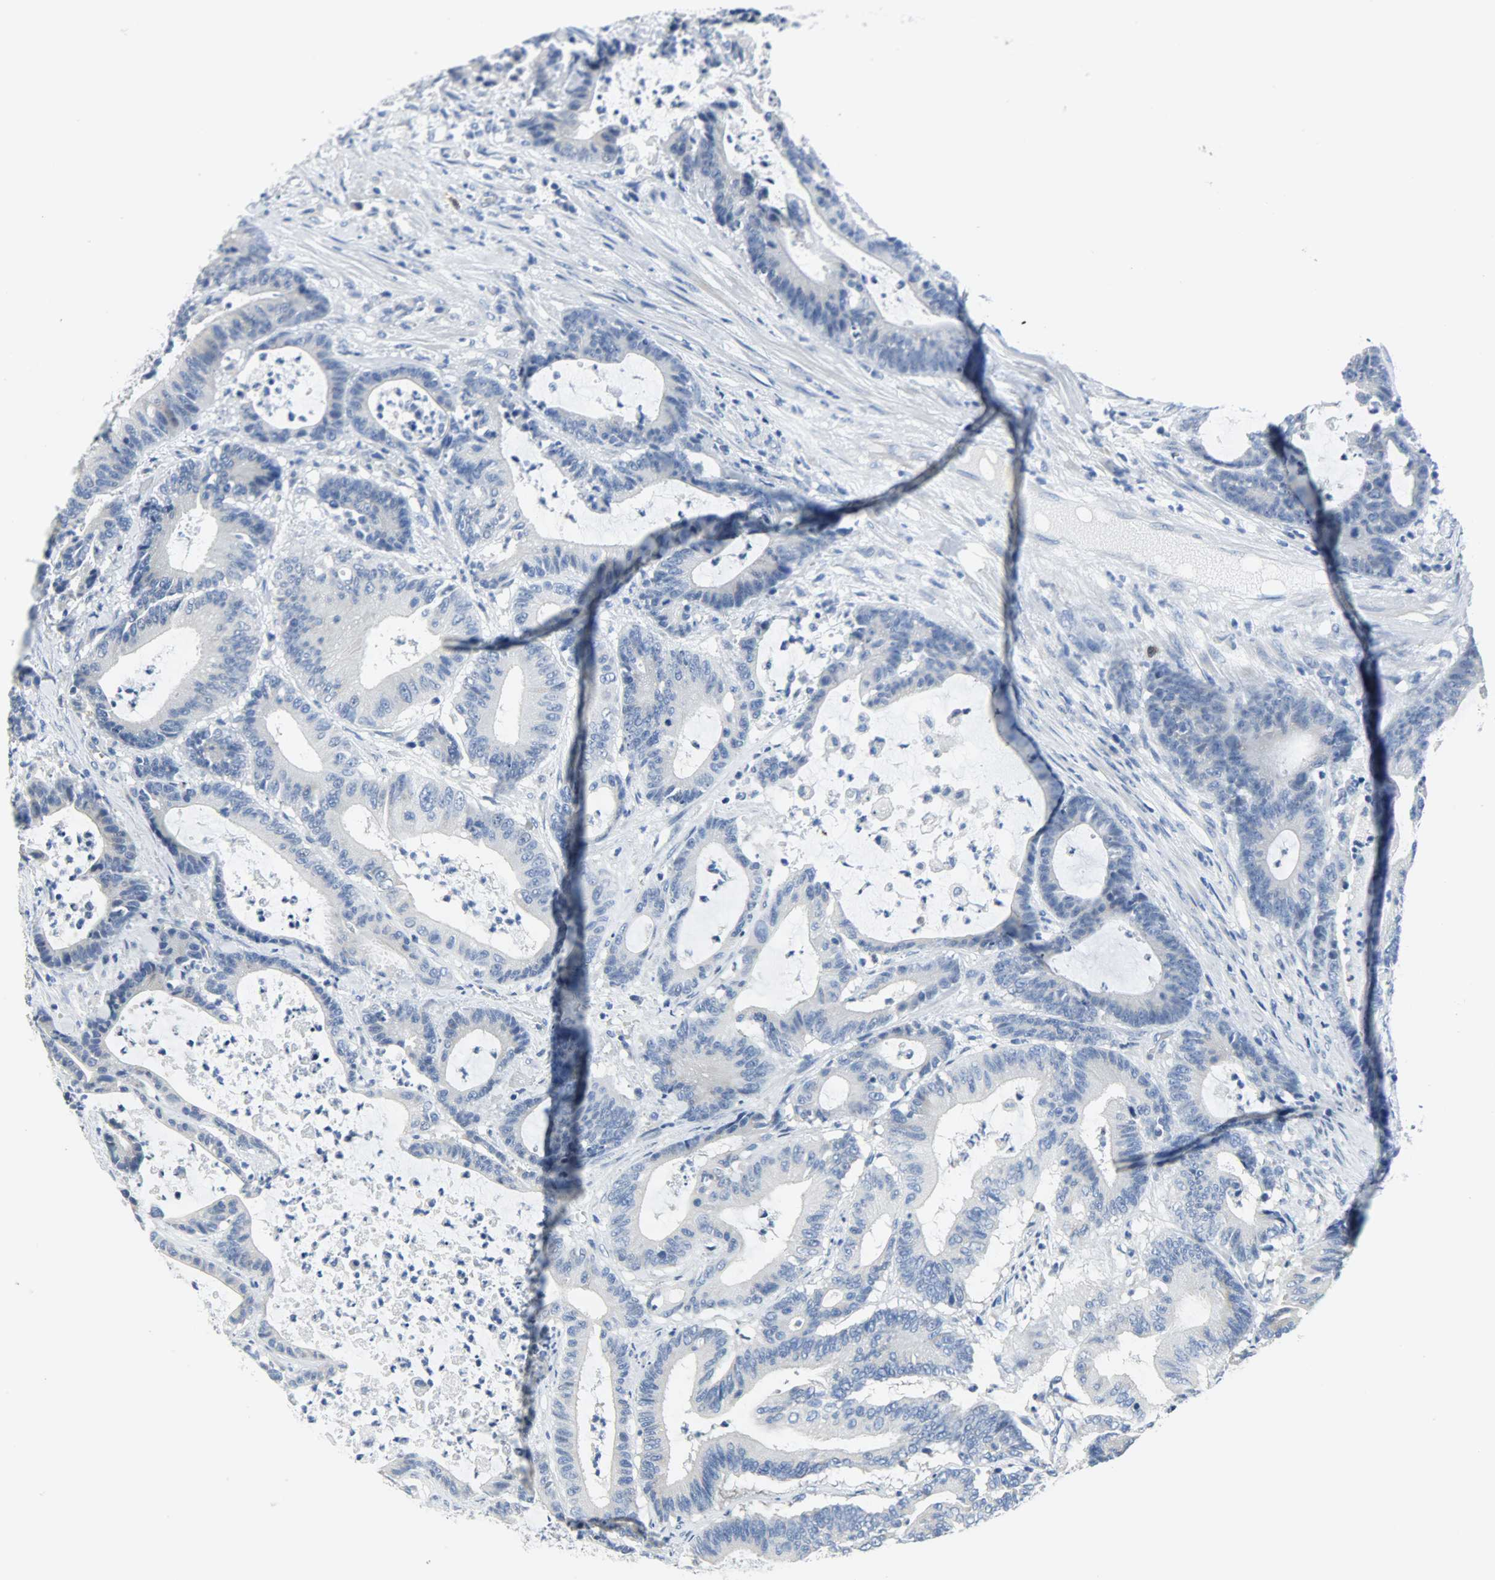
{"staining": {"intensity": "negative", "quantity": "none", "location": "none"}, "tissue": "colorectal cancer", "cell_type": "Tumor cells", "image_type": "cancer", "snomed": [{"axis": "morphology", "description": "Adenocarcinoma, NOS"}, {"axis": "topography", "description": "Colon"}], "caption": "An image of colorectal cancer (adenocarcinoma) stained for a protein shows no brown staining in tumor cells. (Brightfield microscopy of DAB immunohistochemistry (IHC) at high magnification).", "gene": "CEBPE", "patient": {"sex": "female", "age": 84}}